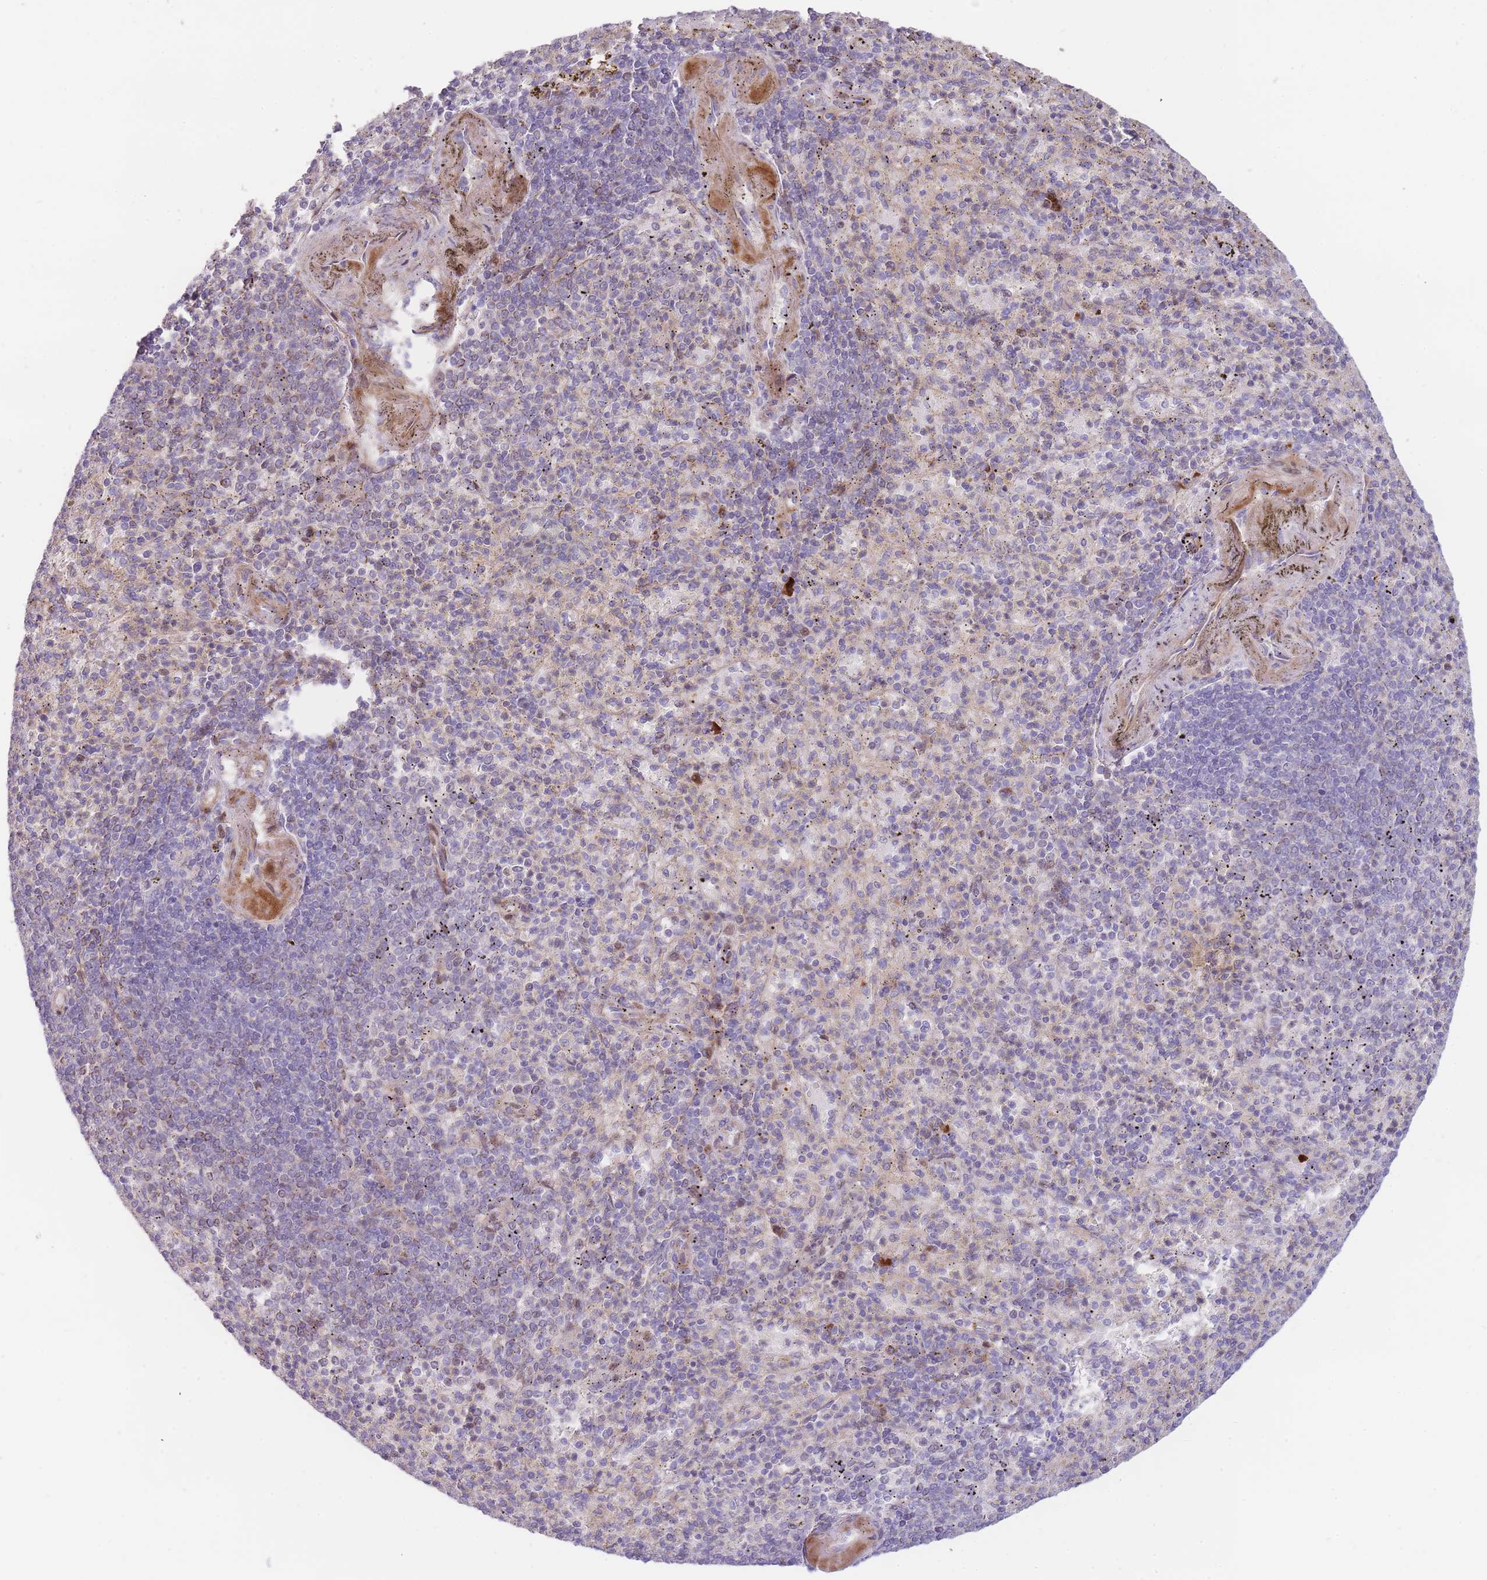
{"staining": {"intensity": "negative", "quantity": "none", "location": "none"}, "tissue": "spleen", "cell_type": "Cells in red pulp", "image_type": "normal", "snomed": [{"axis": "morphology", "description": "Normal tissue, NOS"}, {"axis": "topography", "description": "Spleen"}], "caption": "Immunohistochemistry (IHC) photomicrograph of normal spleen: spleen stained with DAB (3,3'-diaminobenzidine) reveals no significant protein positivity in cells in red pulp.", "gene": "ATP5MC2", "patient": {"sex": "female", "age": 74}}